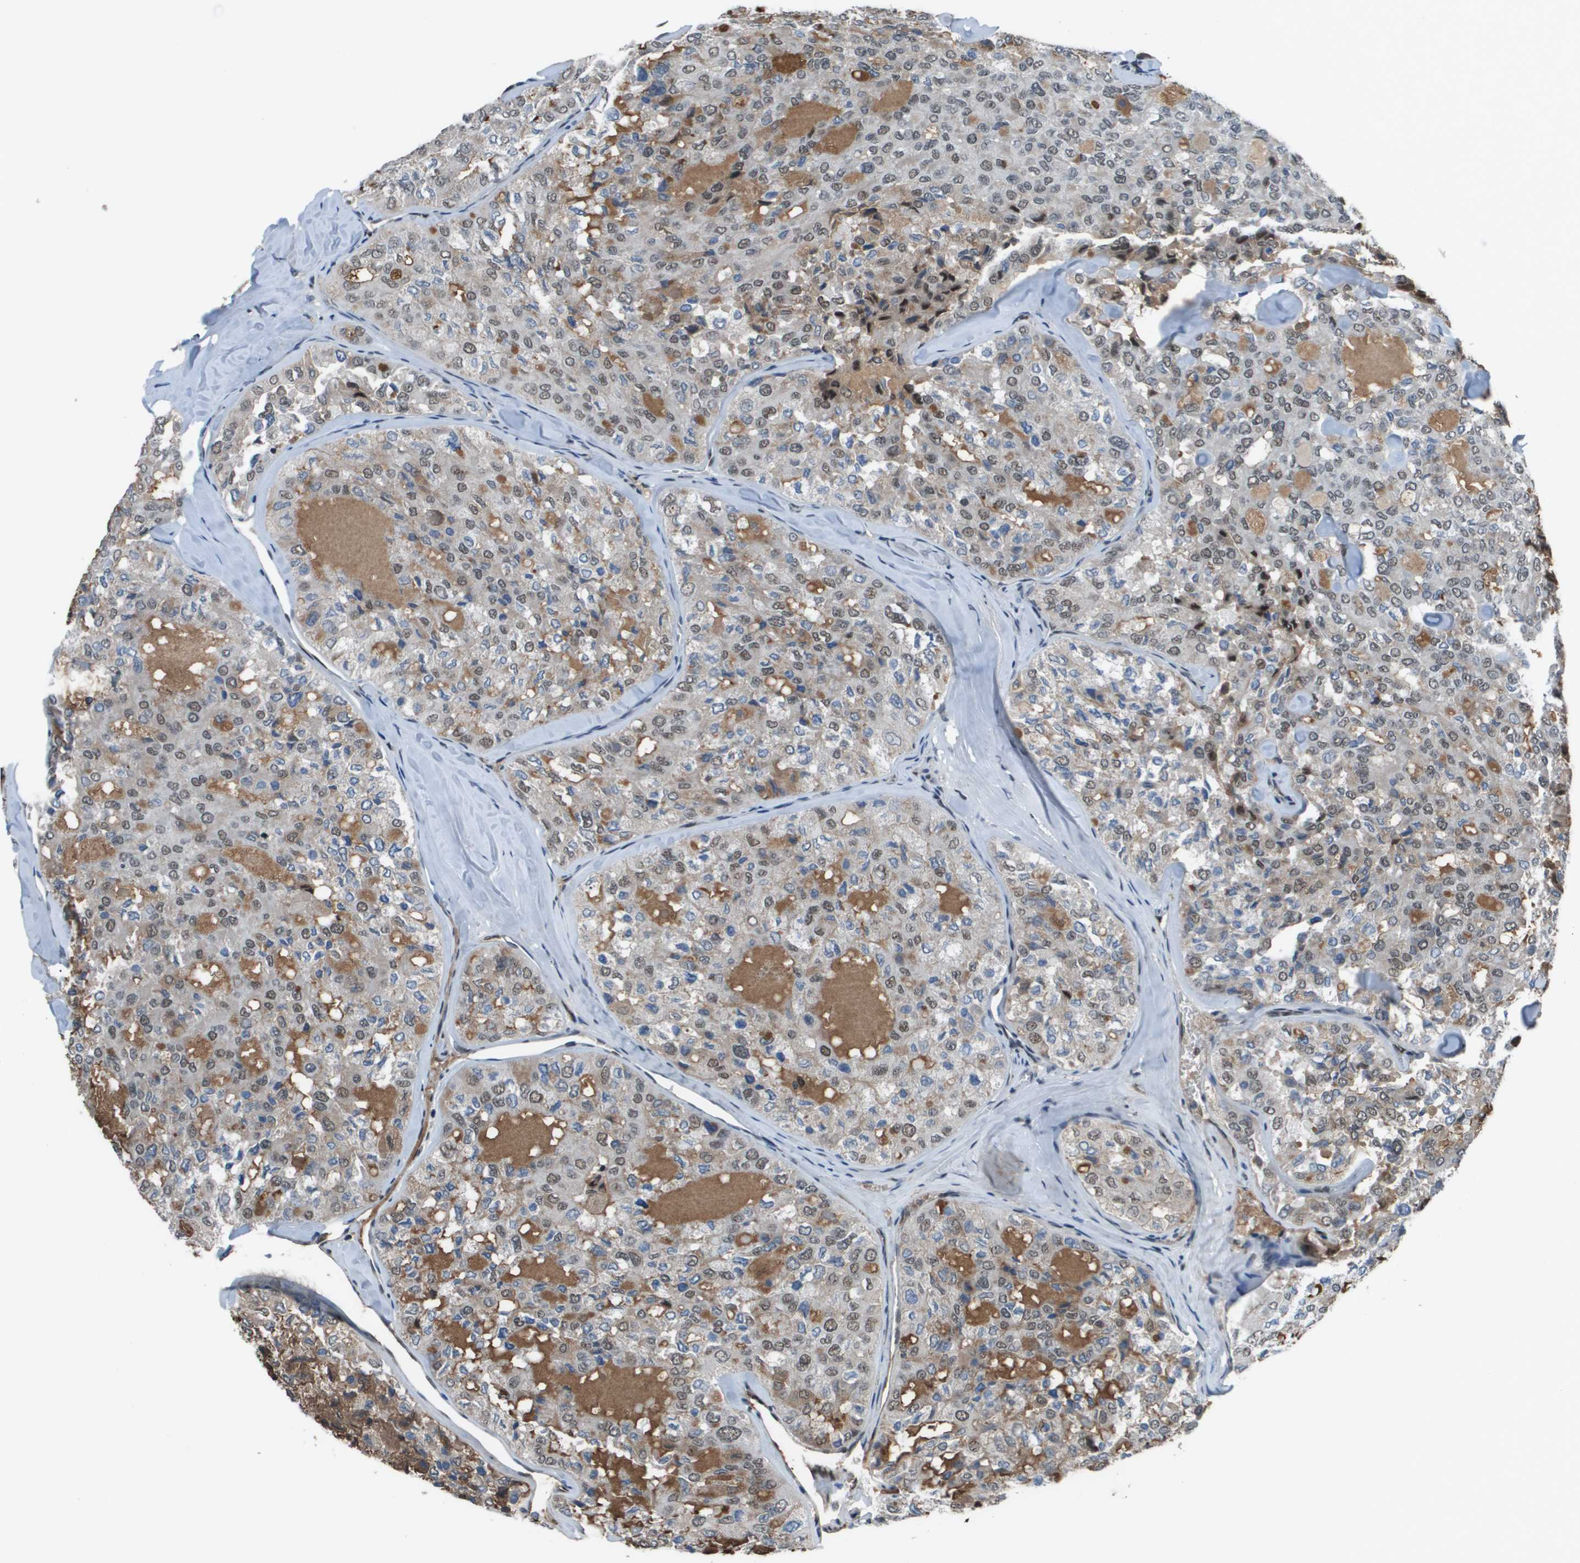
{"staining": {"intensity": "moderate", "quantity": "25%-75%", "location": "nuclear"}, "tissue": "thyroid cancer", "cell_type": "Tumor cells", "image_type": "cancer", "snomed": [{"axis": "morphology", "description": "Follicular adenoma carcinoma, NOS"}, {"axis": "topography", "description": "Thyroid gland"}], "caption": "Moderate nuclear protein staining is present in about 25%-75% of tumor cells in follicular adenoma carcinoma (thyroid).", "gene": "THRAP3", "patient": {"sex": "male", "age": 75}}